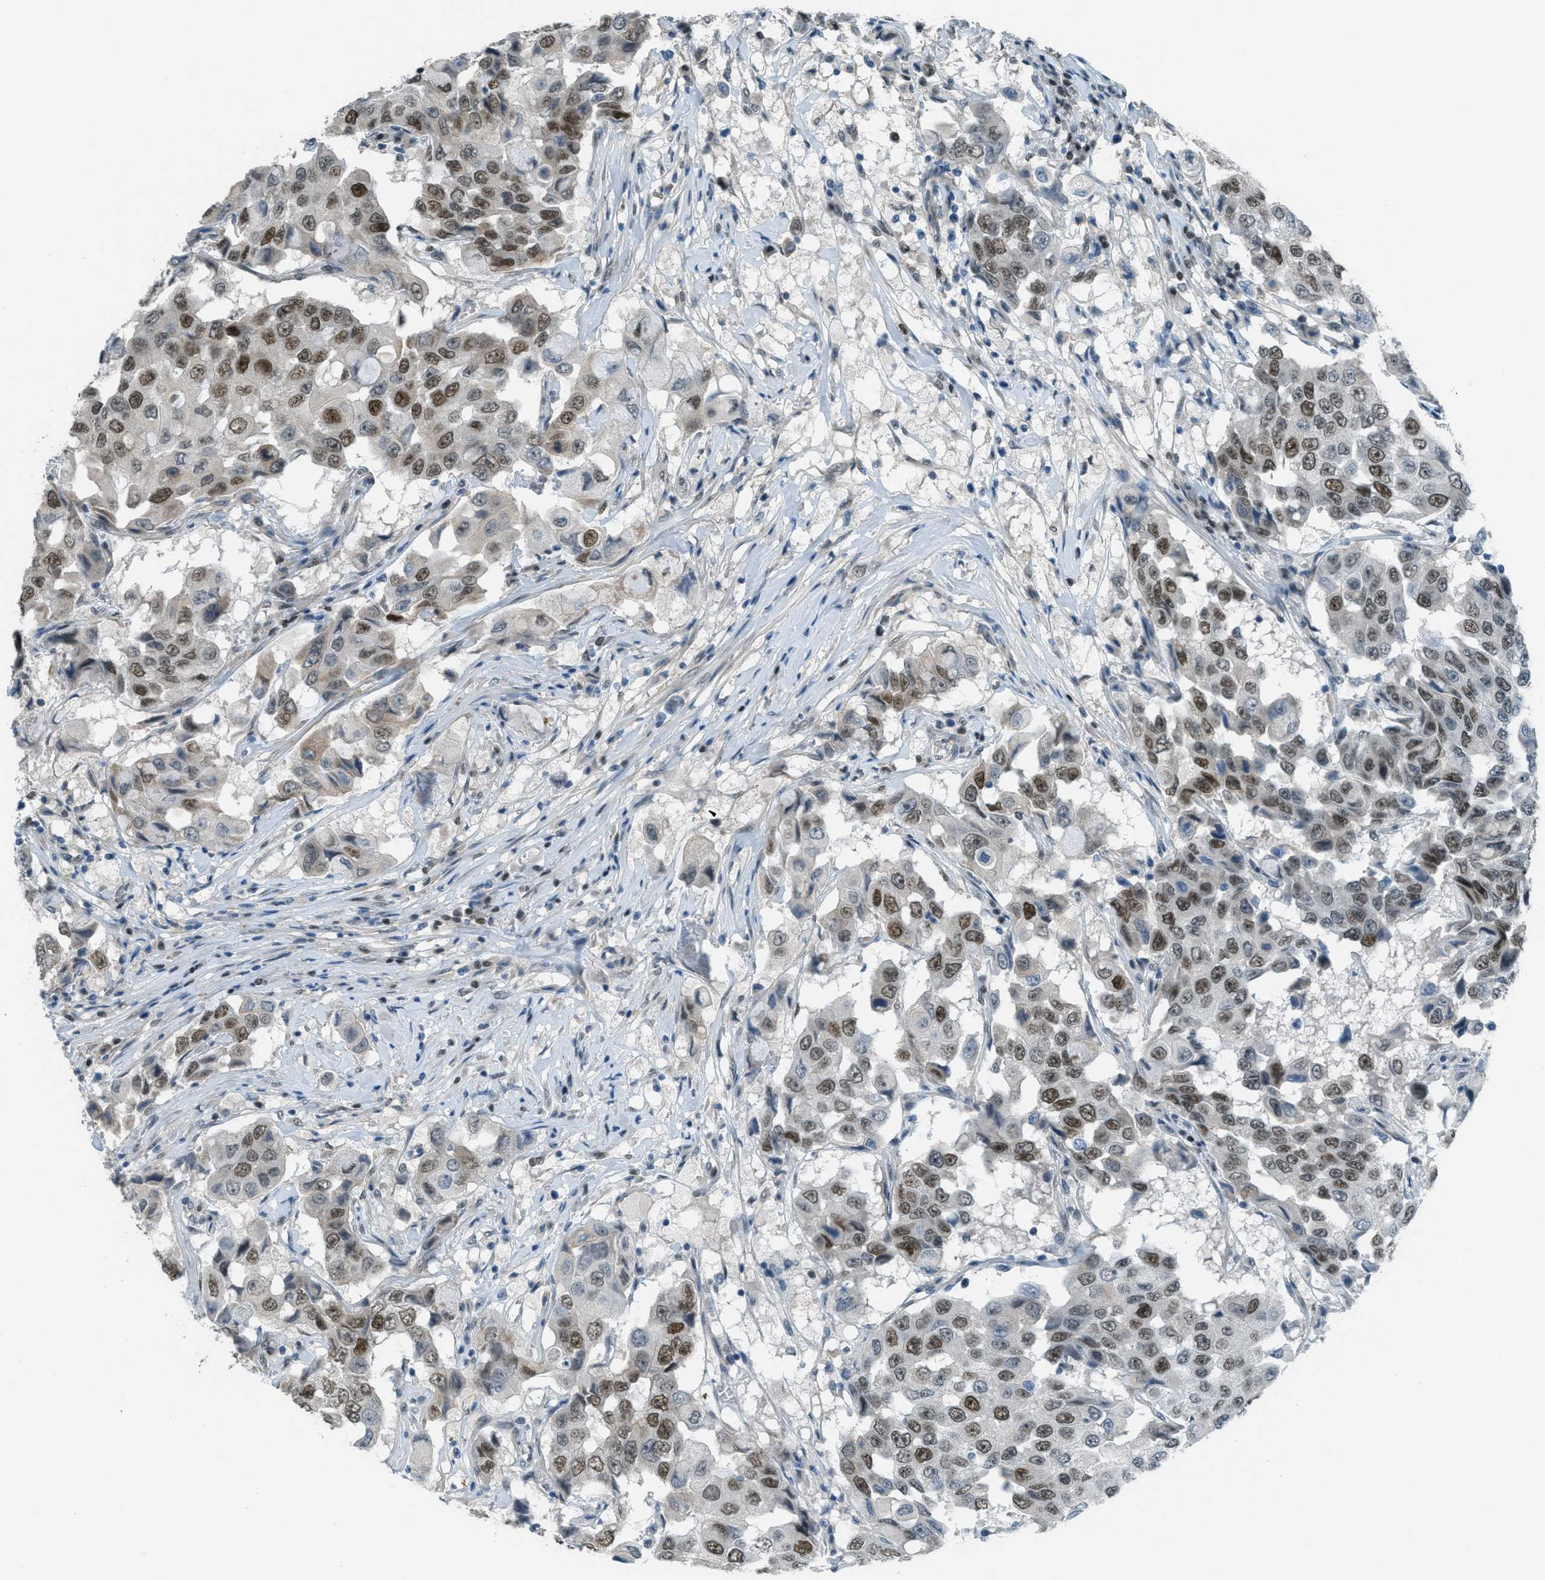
{"staining": {"intensity": "weak", "quantity": ">75%", "location": "cytoplasmic/membranous,nuclear"}, "tissue": "breast cancer", "cell_type": "Tumor cells", "image_type": "cancer", "snomed": [{"axis": "morphology", "description": "Duct carcinoma"}, {"axis": "topography", "description": "Breast"}], "caption": "Immunohistochemistry (IHC) image of human breast cancer stained for a protein (brown), which displays low levels of weak cytoplasmic/membranous and nuclear staining in approximately >75% of tumor cells.", "gene": "TCF3", "patient": {"sex": "female", "age": 27}}